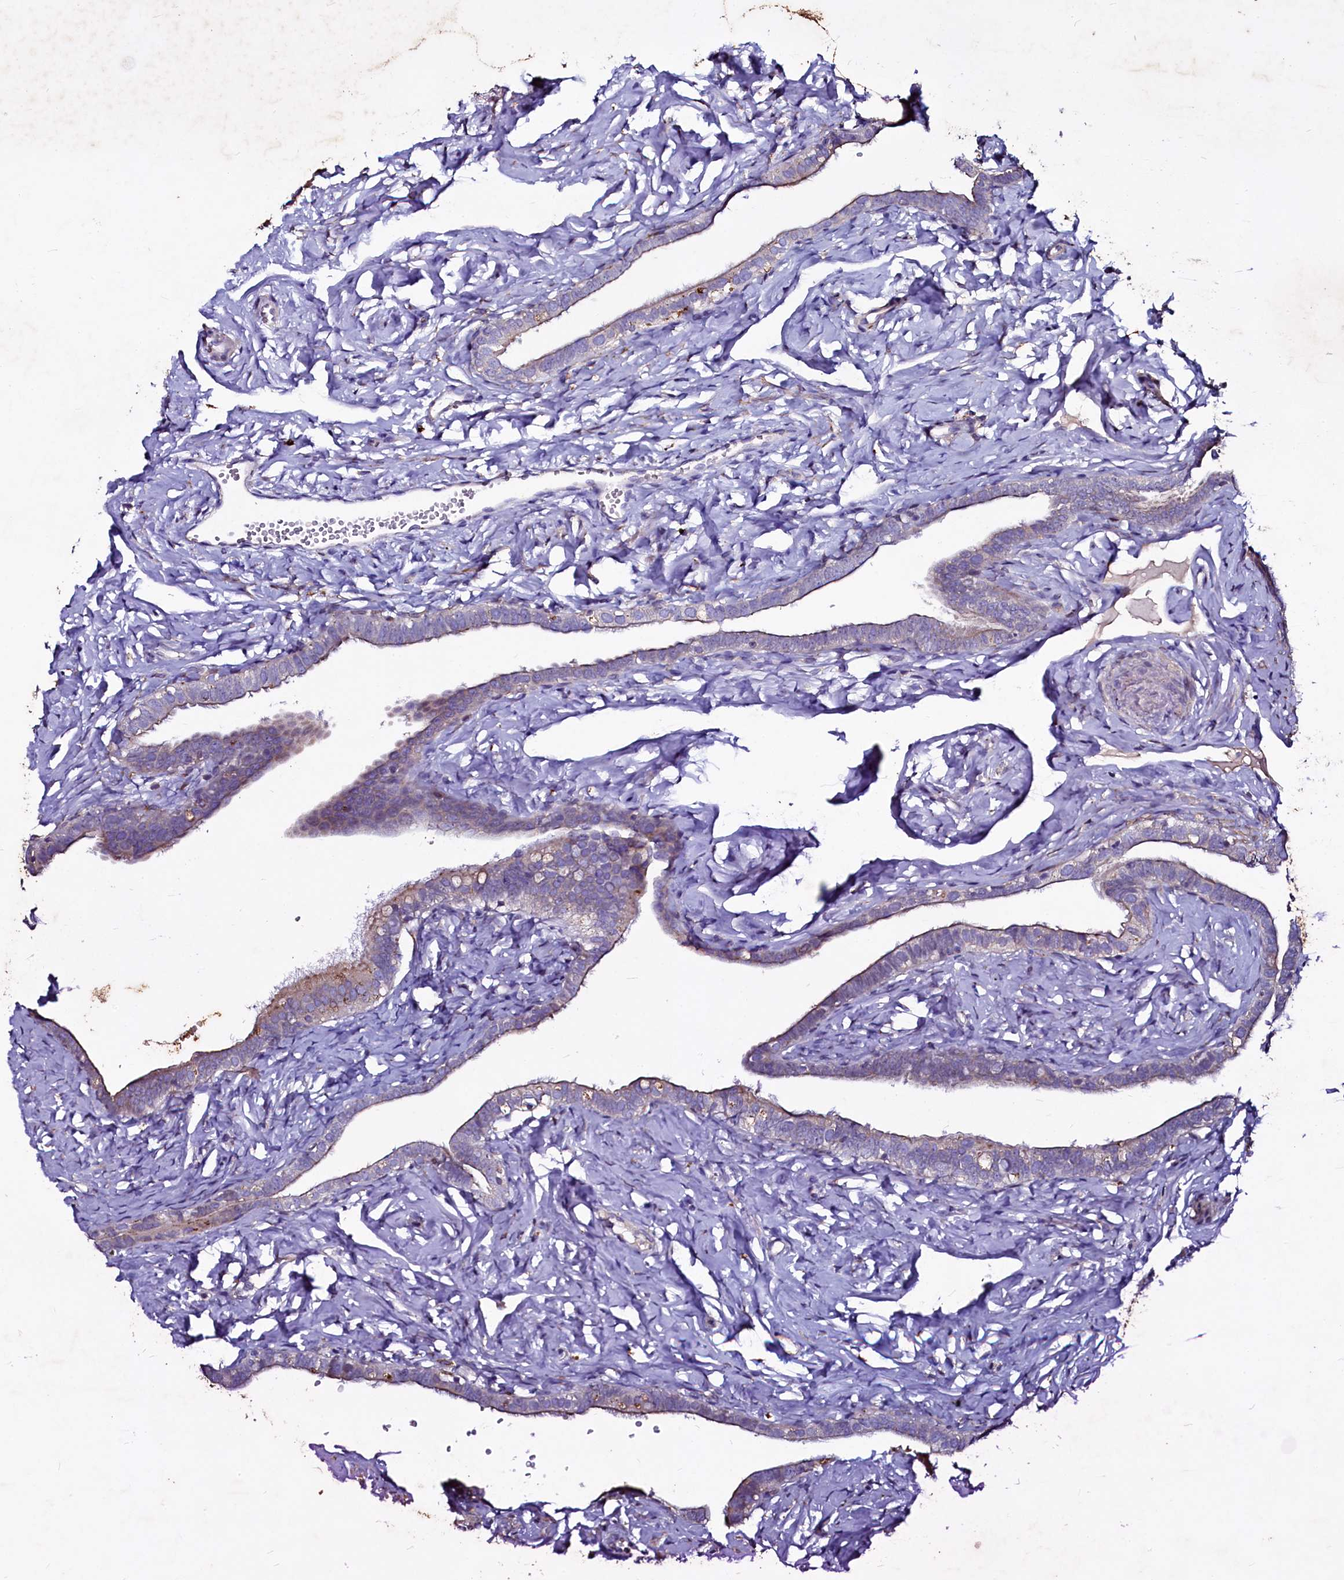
{"staining": {"intensity": "weak", "quantity": "25%-75%", "location": "cytoplasmic/membranous"}, "tissue": "fallopian tube", "cell_type": "Glandular cells", "image_type": "normal", "snomed": [{"axis": "morphology", "description": "Normal tissue, NOS"}, {"axis": "topography", "description": "Fallopian tube"}], "caption": "About 25%-75% of glandular cells in normal human fallopian tube reveal weak cytoplasmic/membranous protein positivity as visualized by brown immunohistochemical staining.", "gene": "SELENOT", "patient": {"sex": "female", "age": 66}}